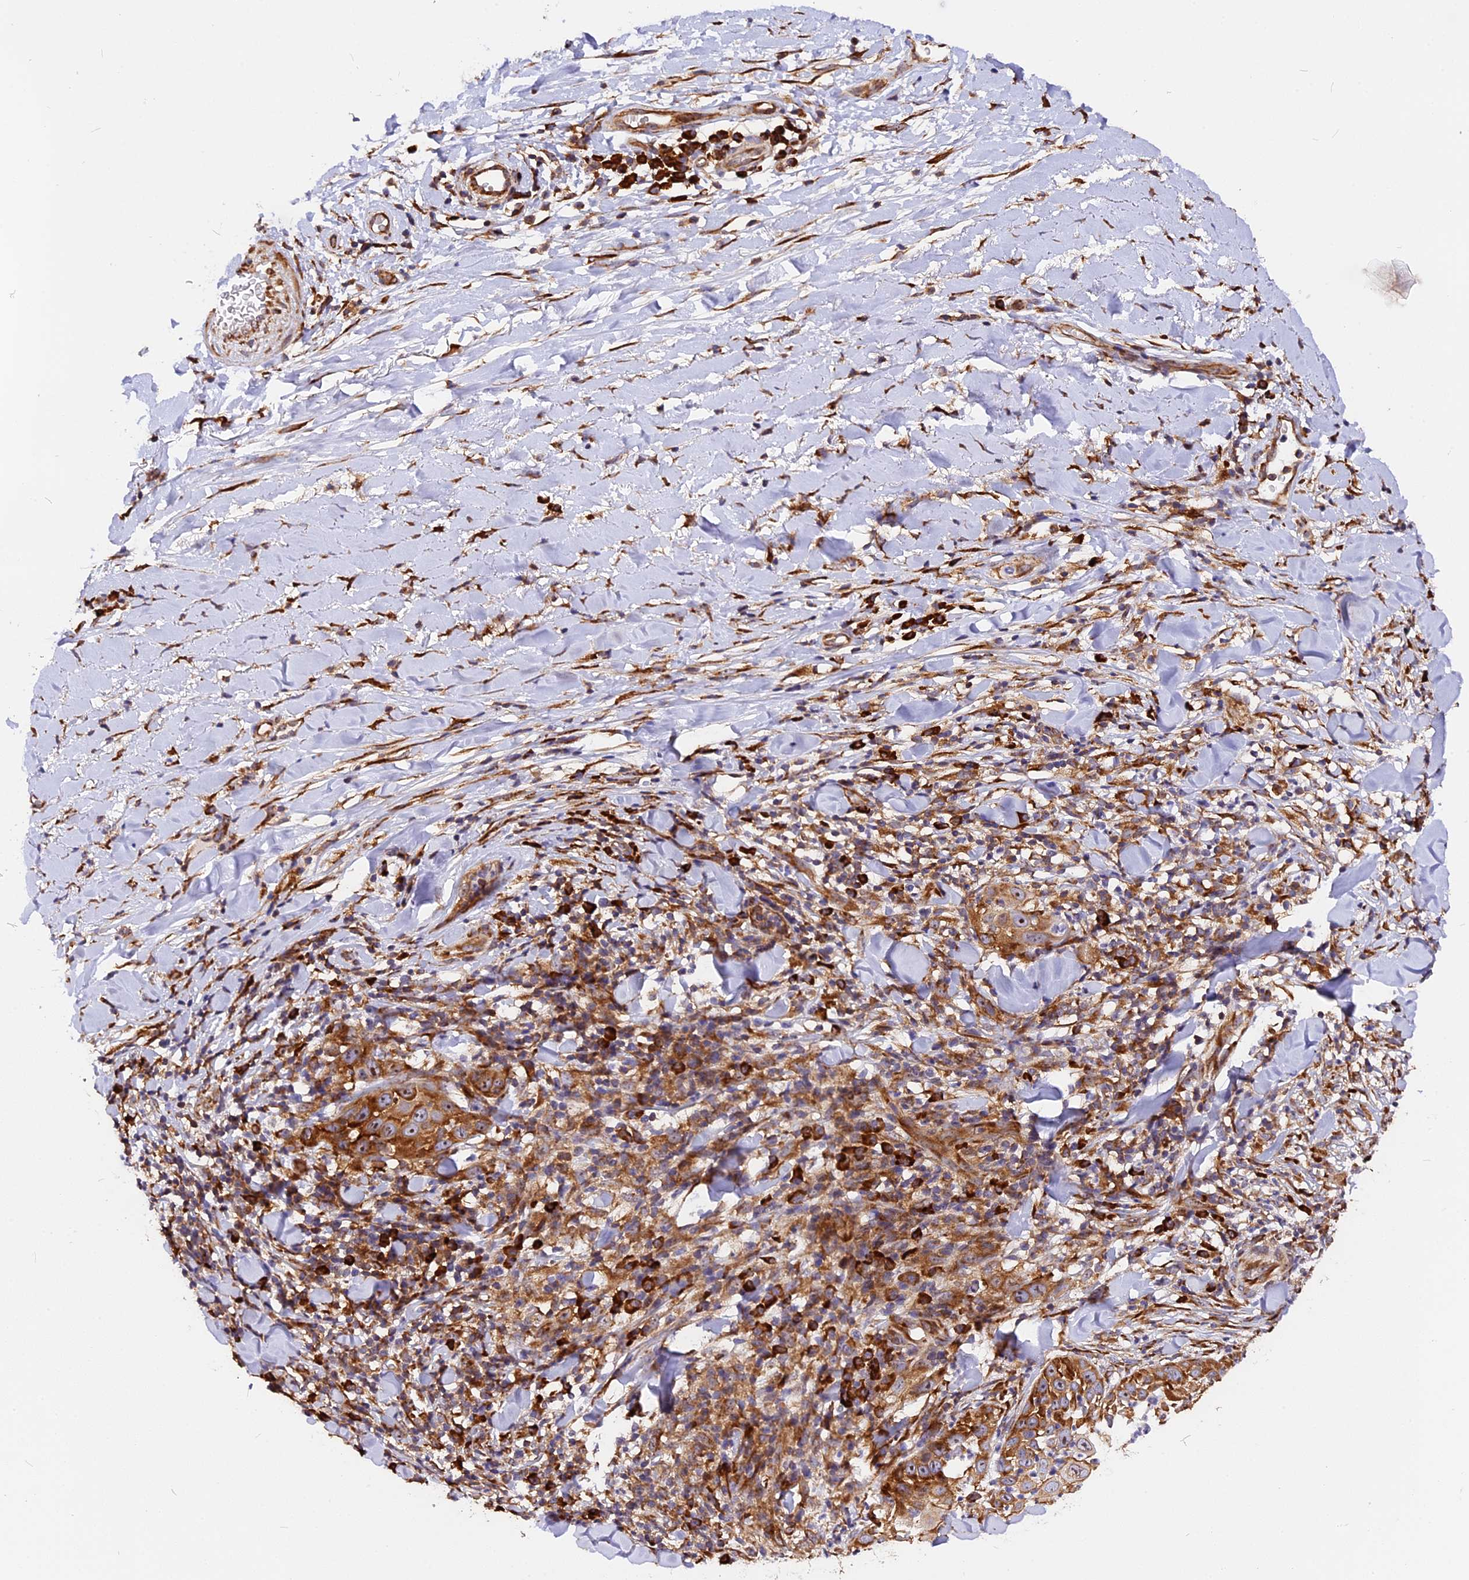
{"staining": {"intensity": "moderate", "quantity": "25%-75%", "location": "cytoplasmic/membranous,nuclear"}, "tissue": "skin cancer", "cell_type": "Tumor cells", "image_type": "cancer", "snomed": [{"axis": "morphology", "description": "Squamous cell carcinoma, NOS"}, {"axis": "topography", "description": "Skin"}], "caption": "This photomicrograph exhibits immunohistochemistry (IHC) staining of skin squamous cell carcinoma, with medium moderate cytoplasmic/membranous and nuclear expression in about 25%-75% of tumor cells.", "gene": "GNPTAB", "patient": {"sex": "female", "age": 44}}